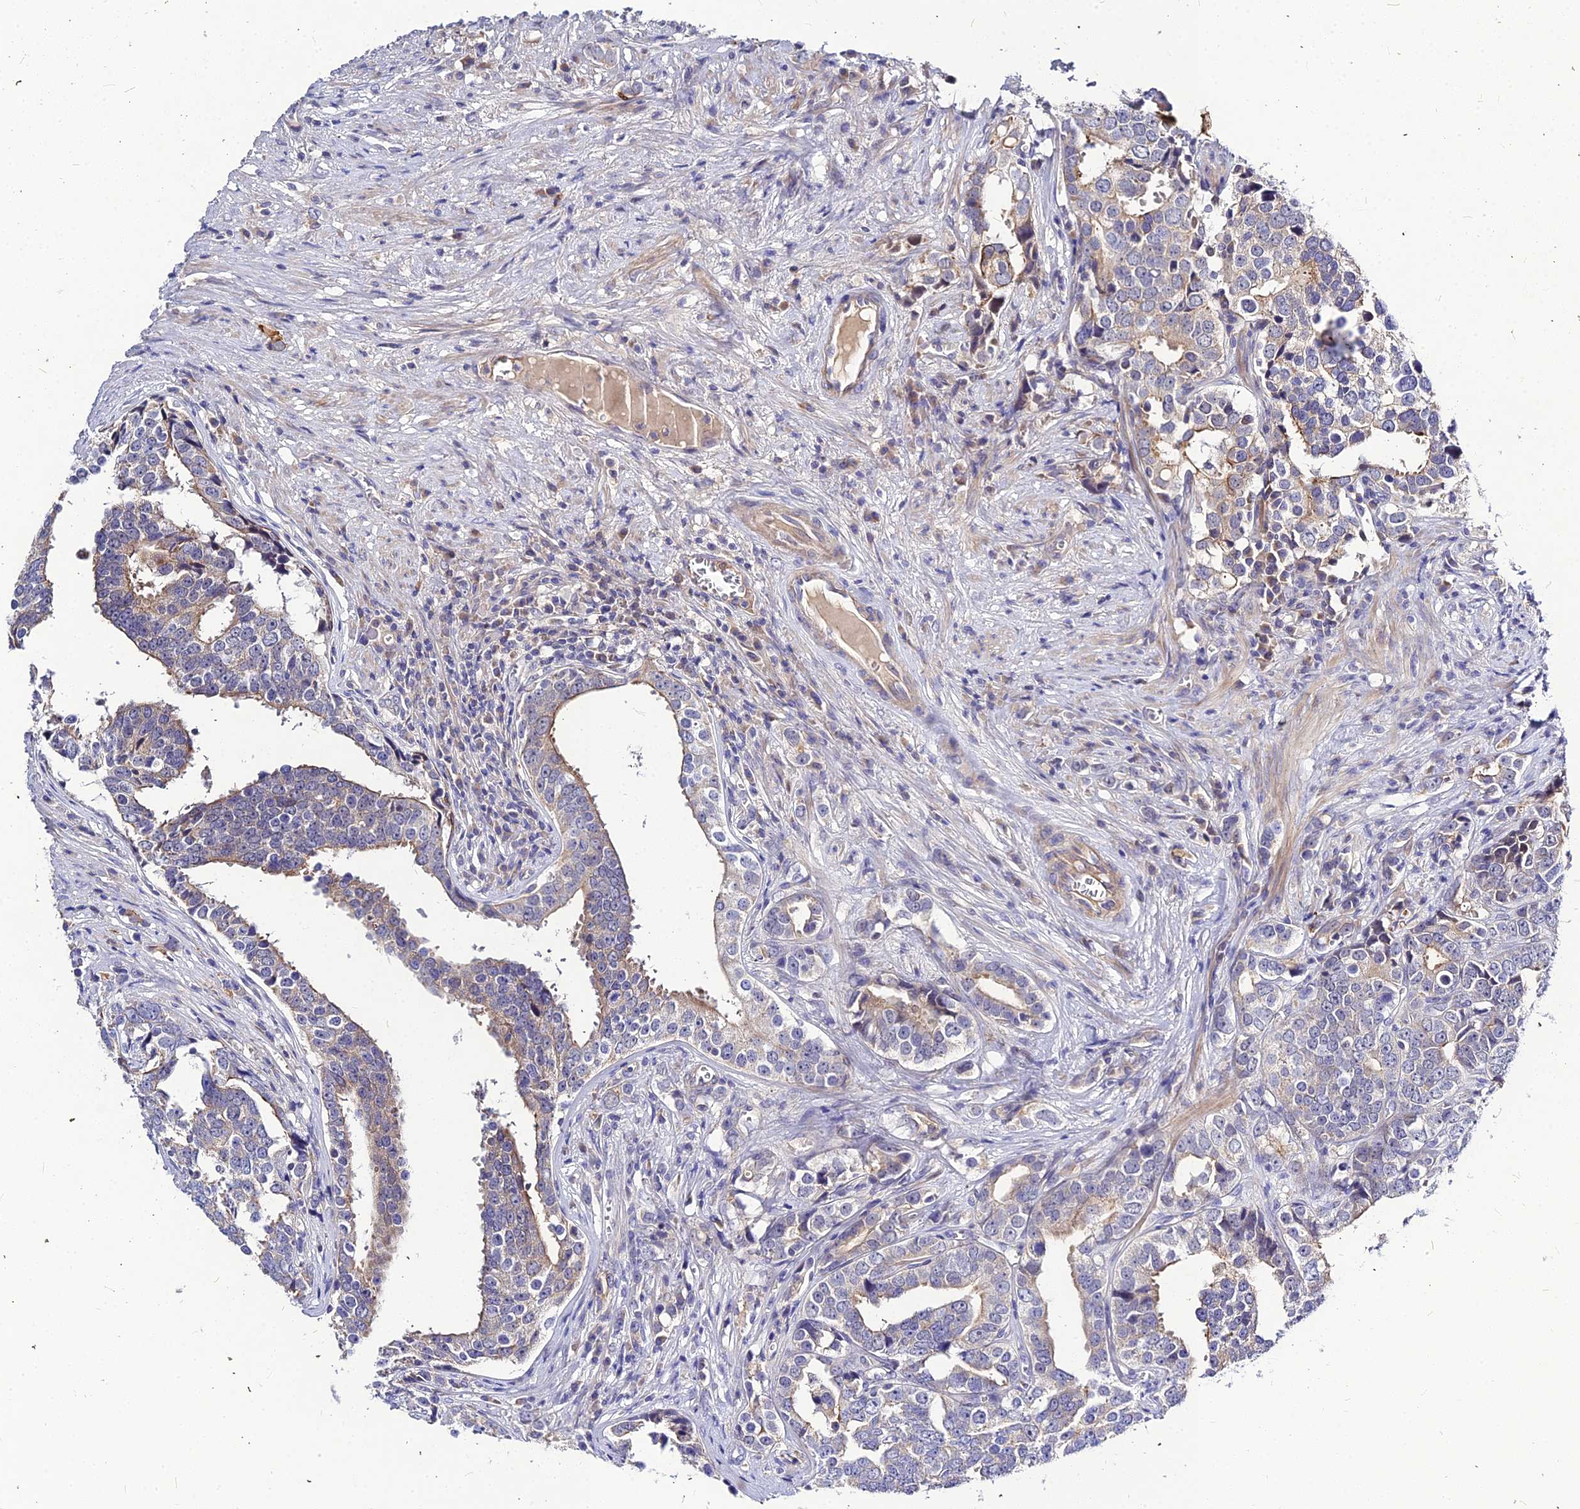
{"staining": {"intensity": "moderate", "quantity": "<25%", "location": "cytoplasmic/membranous"}, "tissue": "prostate cancer", "cell_type": "Tumor cells", "image_type": "cancer", "snomed": [{"axis": "morphology", "description": "Adenocarcinoma, High grade"}, {"axis": "topography", "description": "Prostate"}], "caption": "Brown immunohistochemical staining in human prostate adenocarcinoma (high-grade) reveals moderate cytoplasmic/membranous staining in approximately <25% of tumor cells. (Brightfield microscopy of DAB IHC at high magnification).", "gene": "DMRTA1", "patient": {"sex": "male", "age": 71}}